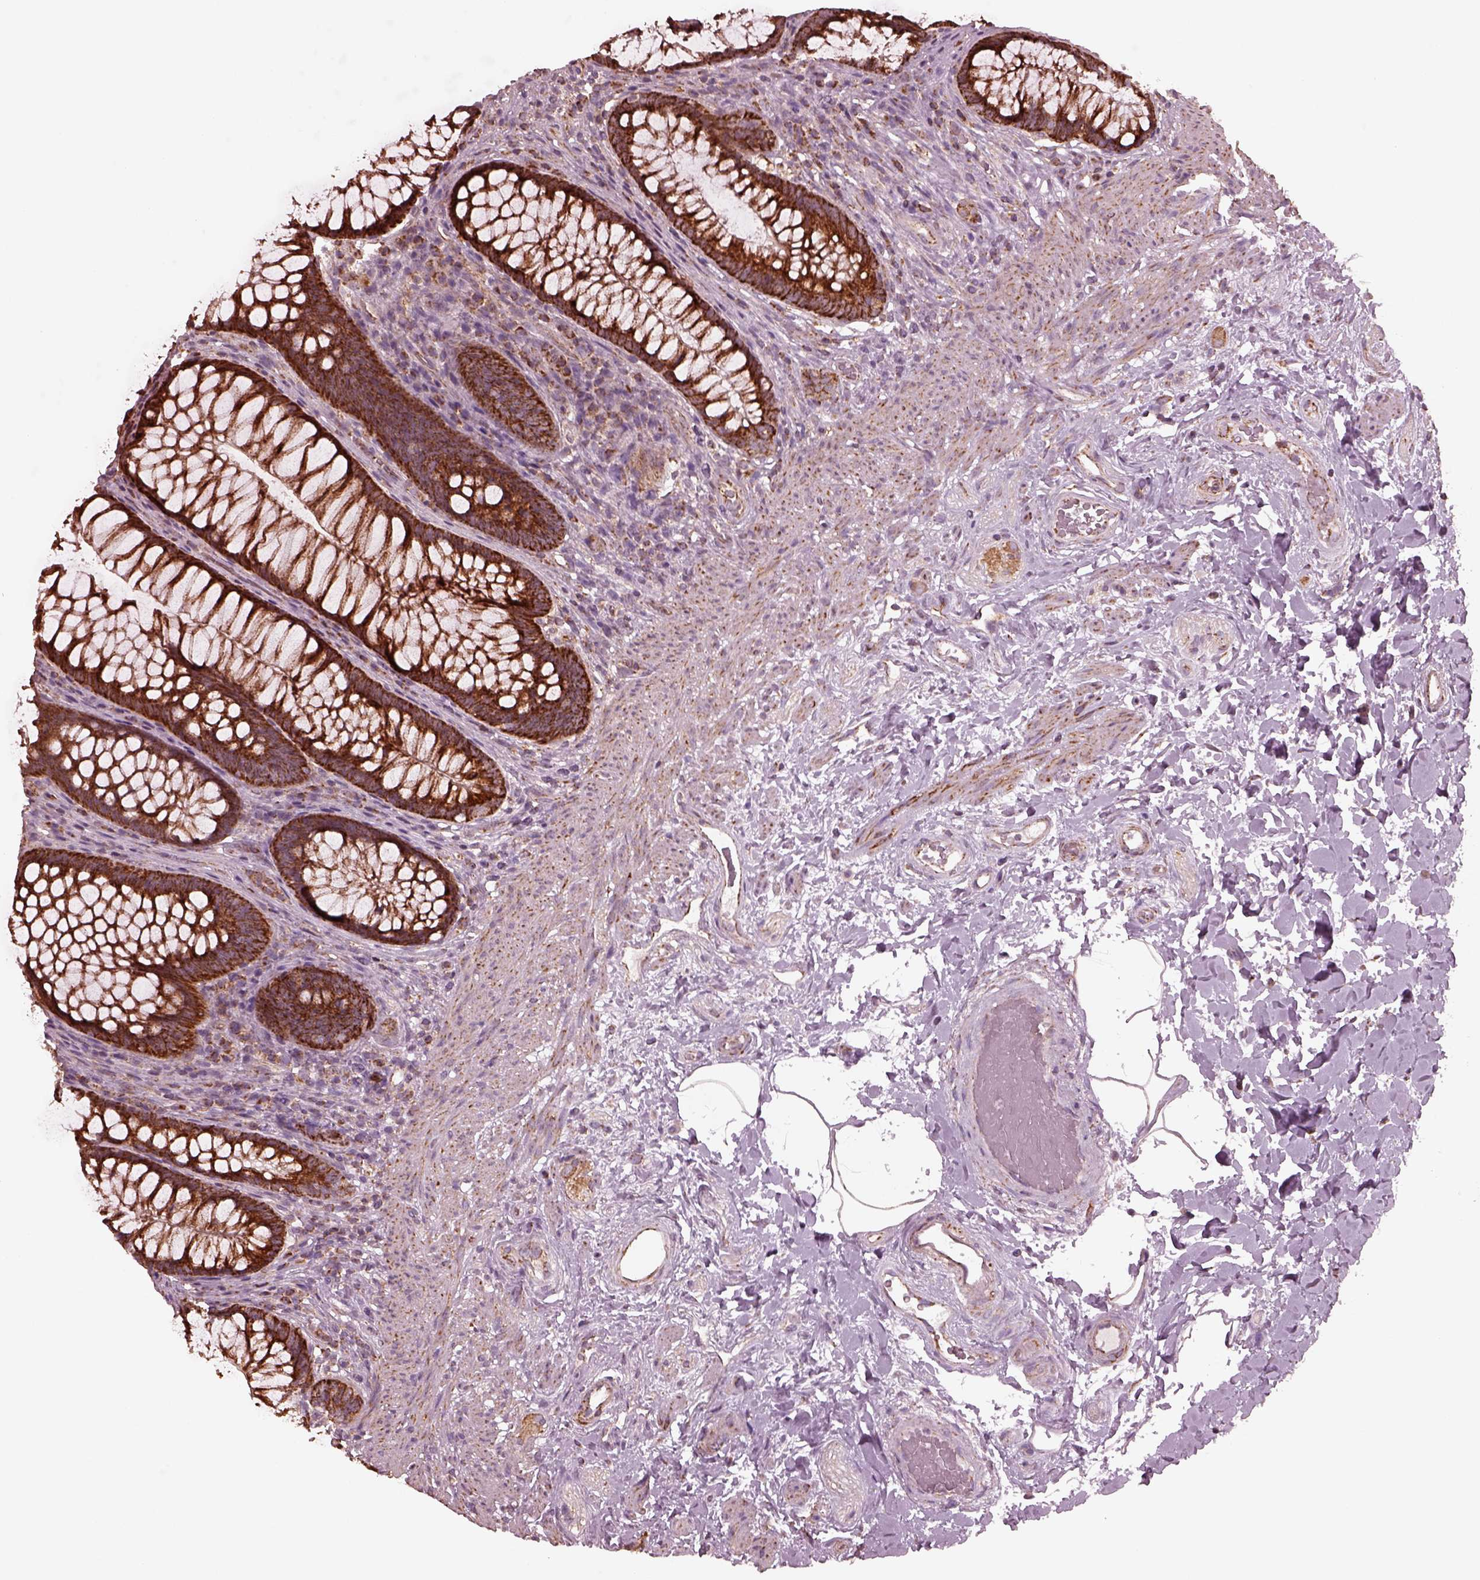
{"staining": {"intensity": "strong", "quantity": ">75%", "location": "cytoplasmic/membranous"}, "tissue": "rectum", "cell_type": "Glandular cells", "image_type": "normal", "snomed": [{"axis": "morphology", "description": "Normal tissue, NOS"}, {"axis": "topography", "description": "Smooth muscle"}, {"axis": "topography", "description": "Rectum"}], "caption": "A high-resolution image shows IHC staining of benign rectum, which demonstrates strong cytoplasmic/membranous expression in about >75% of glandular cells. (DAB (3,3'-diaminobenzidine) = brown stain, brightfield microscopy at high magnification).", "gene": "NDUFB10", "patient": {"sex": "male", "age": 53}}